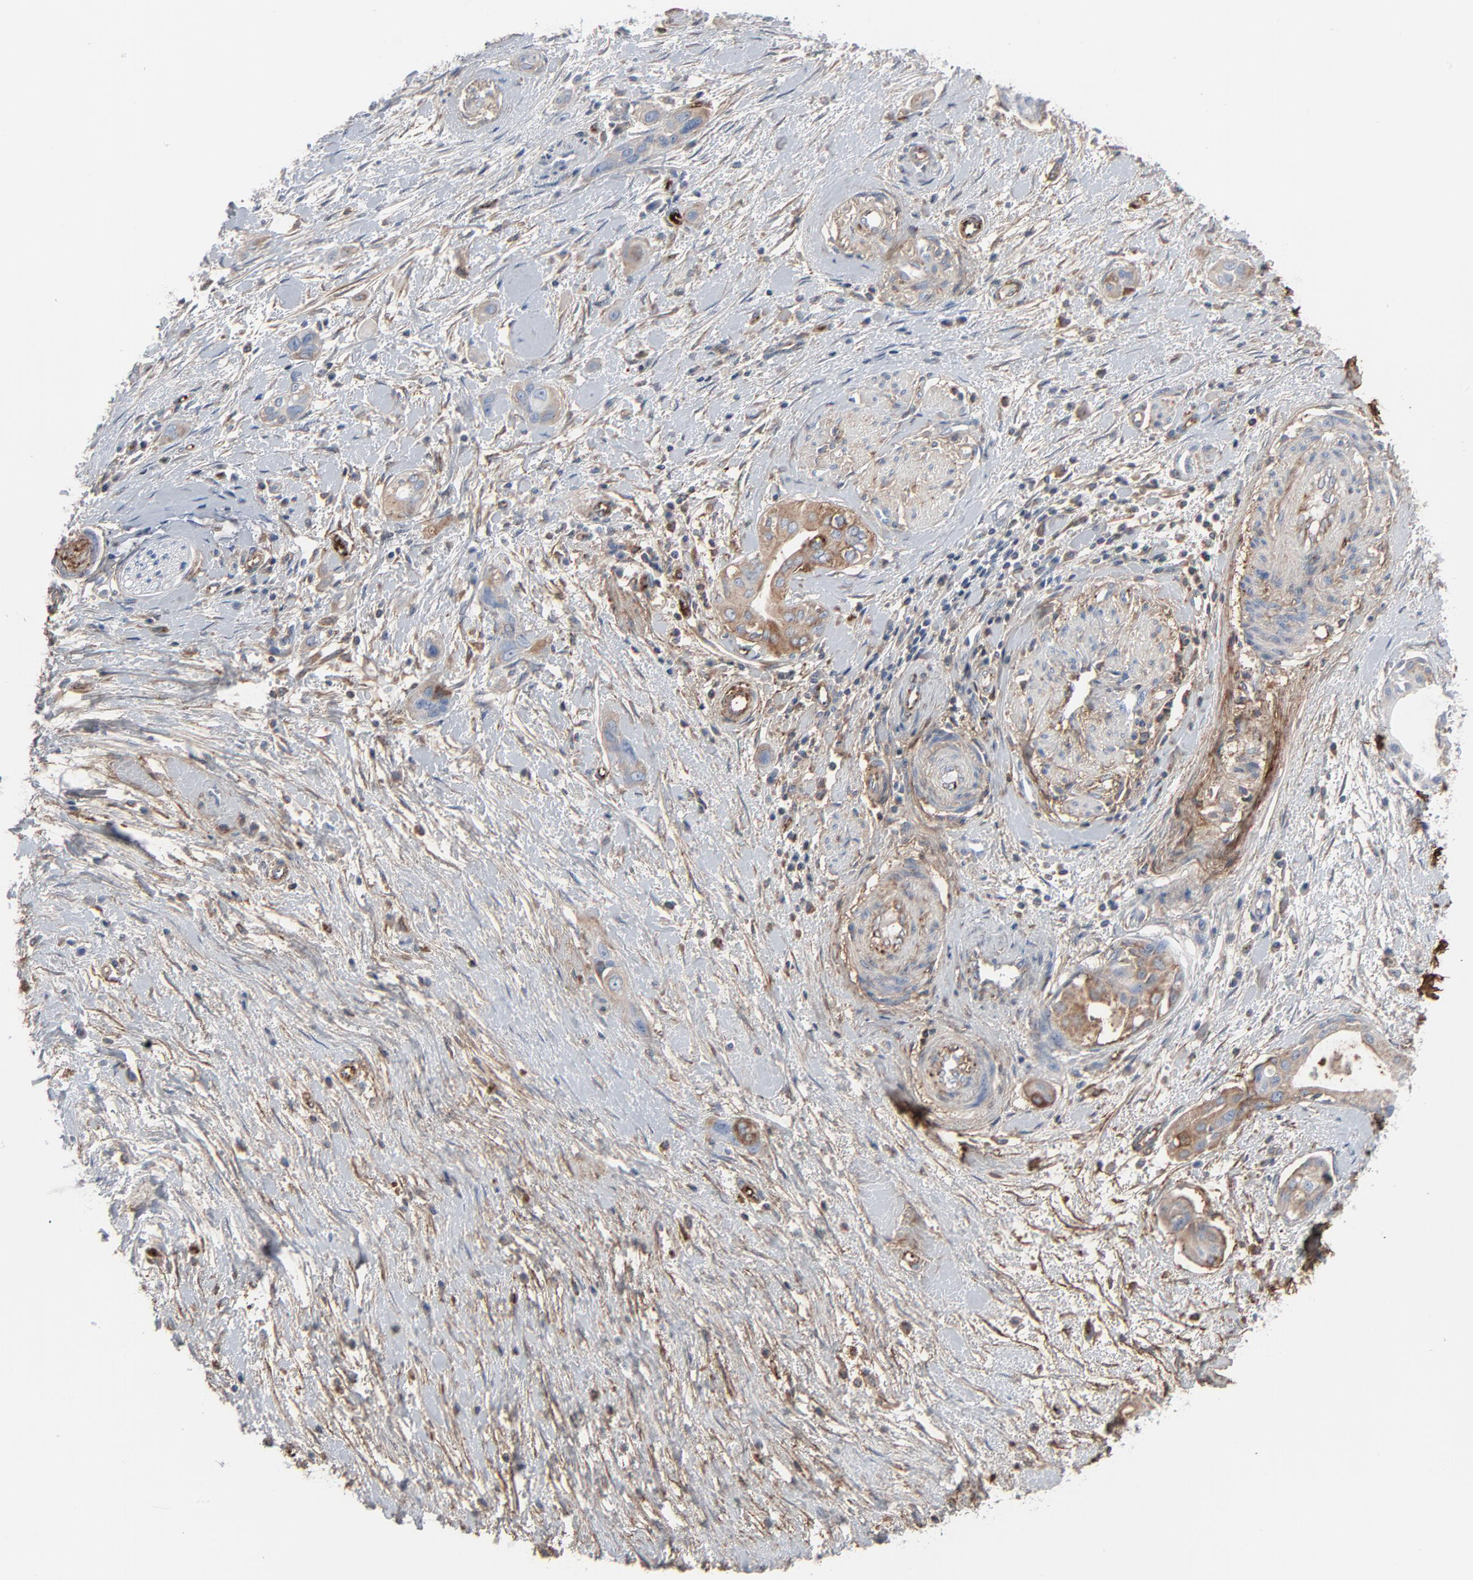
{"staining": {"intensity": "moderate", "quantity": ">75%", "location": "cytoplasmic/membranous"}, "tissue": "pancreatic cancer", "cell_type": "Tumor cells", "image_type": "cancer", "snomed": [{"axis": "morphology", "description": "Adenocarcinoma, NOS"}, {"axis": "topography", "description": "Pancreas"}], "caption": "A micrograph showing moderate cytoplasmic/membranous staining in about >75% of tumor cells in pancreatic adenocarcinoma, as visualized by brown immunohistochemical staining.", "gene": "BGN", "patient": {"sex": "female", "age": 60}}